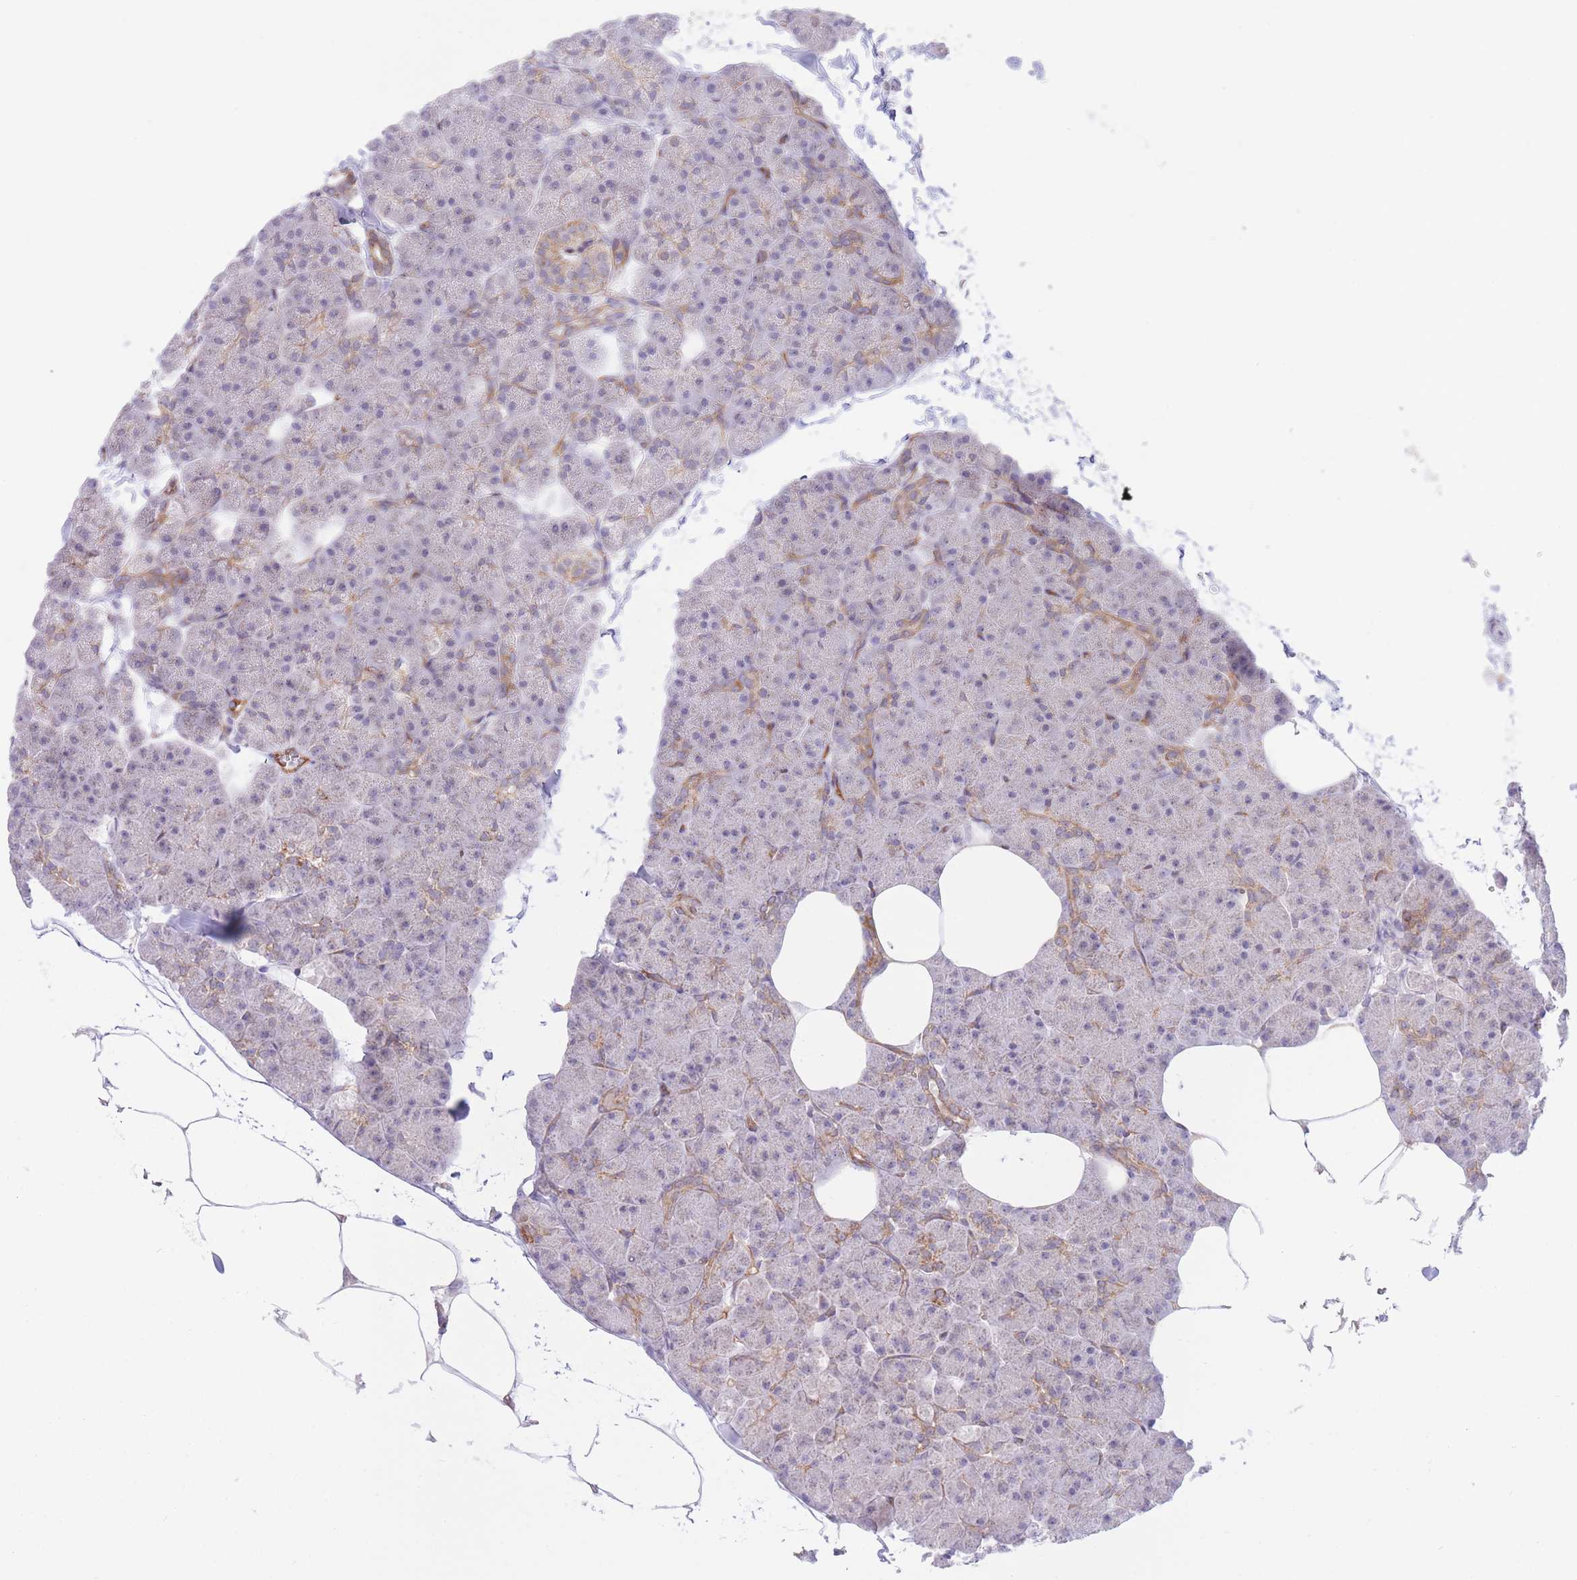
{"staining": {"intensity": "moderate", "quantity": "25%-75%", "location": "cytoplasmic/membranous"}, "tissue": "pancreas", "cell_type": "Exocrine glandular cells", "image_type": "normal", "snomed": [{"axis": "morphology", "description": "Normal tissue, NOS"}, {"axis": "topography", "description": "Pancreas"}], "caption": "A high-resolution photomicrograph shows immunohistochemistry (IHC) staining of benign pancreas, which shows moderate cytoplasmic/membranous expression in approximately 25%-75% of exocrine glandular cells.", "gene": "MRPS31", "patient": {"sex": "male", "age": 35}}